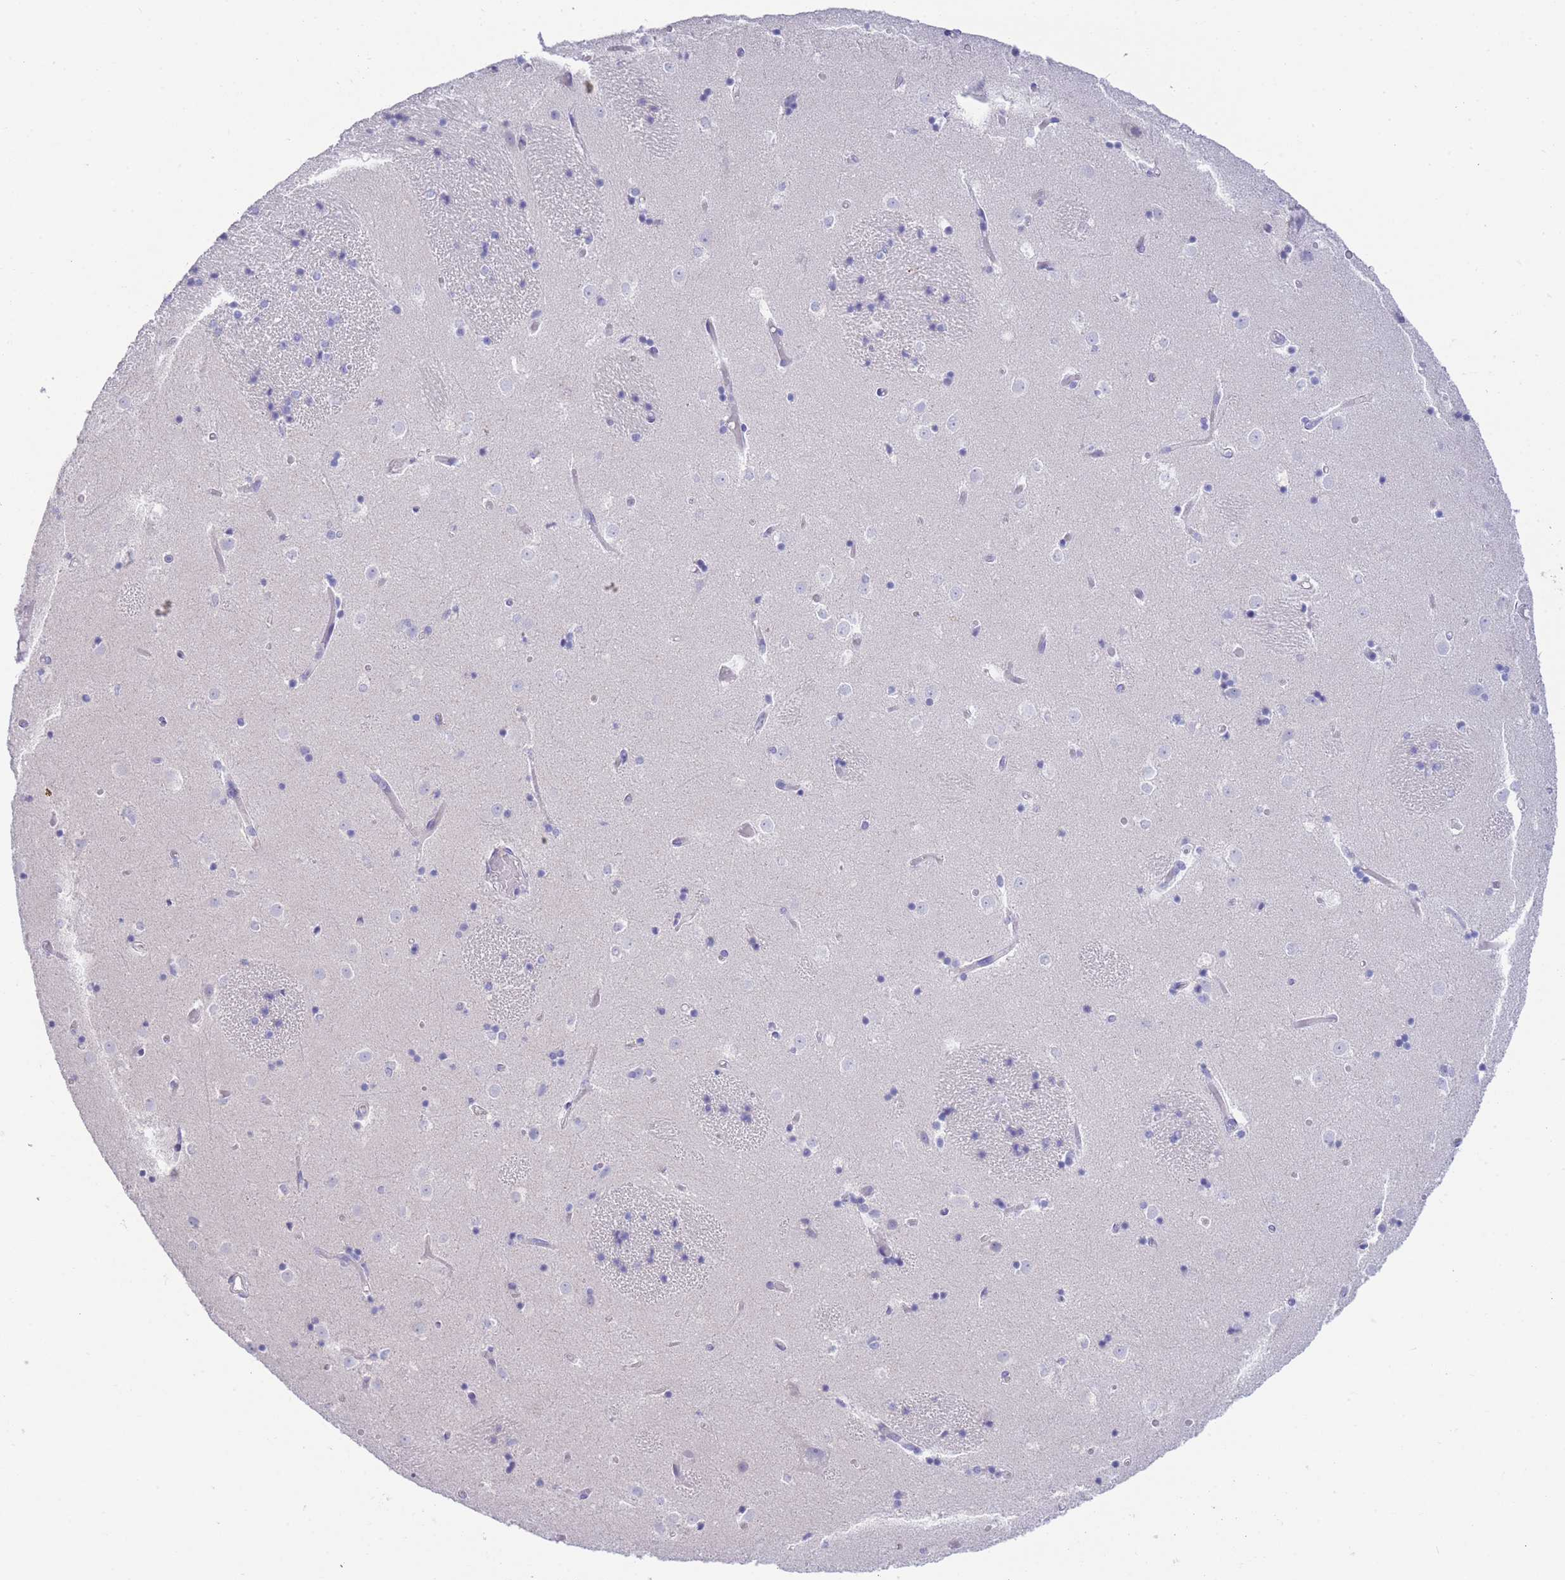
{"staining": {"intensity": "negative", "quantity": "none", "location": "none"}, "tissue": "caudate", "cell_type": "Glial cells", "image_type": "normal", "snomed": [{"axis": "morphology", "description": "Normal tissue, NOS"}, {"axis": "topography", "description": "Lateral ventricle wall"}], "caption": "Protein analysis of benign caudate reveals no significant staining in glial cells.", "gene": "LRRC37A2", "patient": {"sex": "female", "age": 52}}